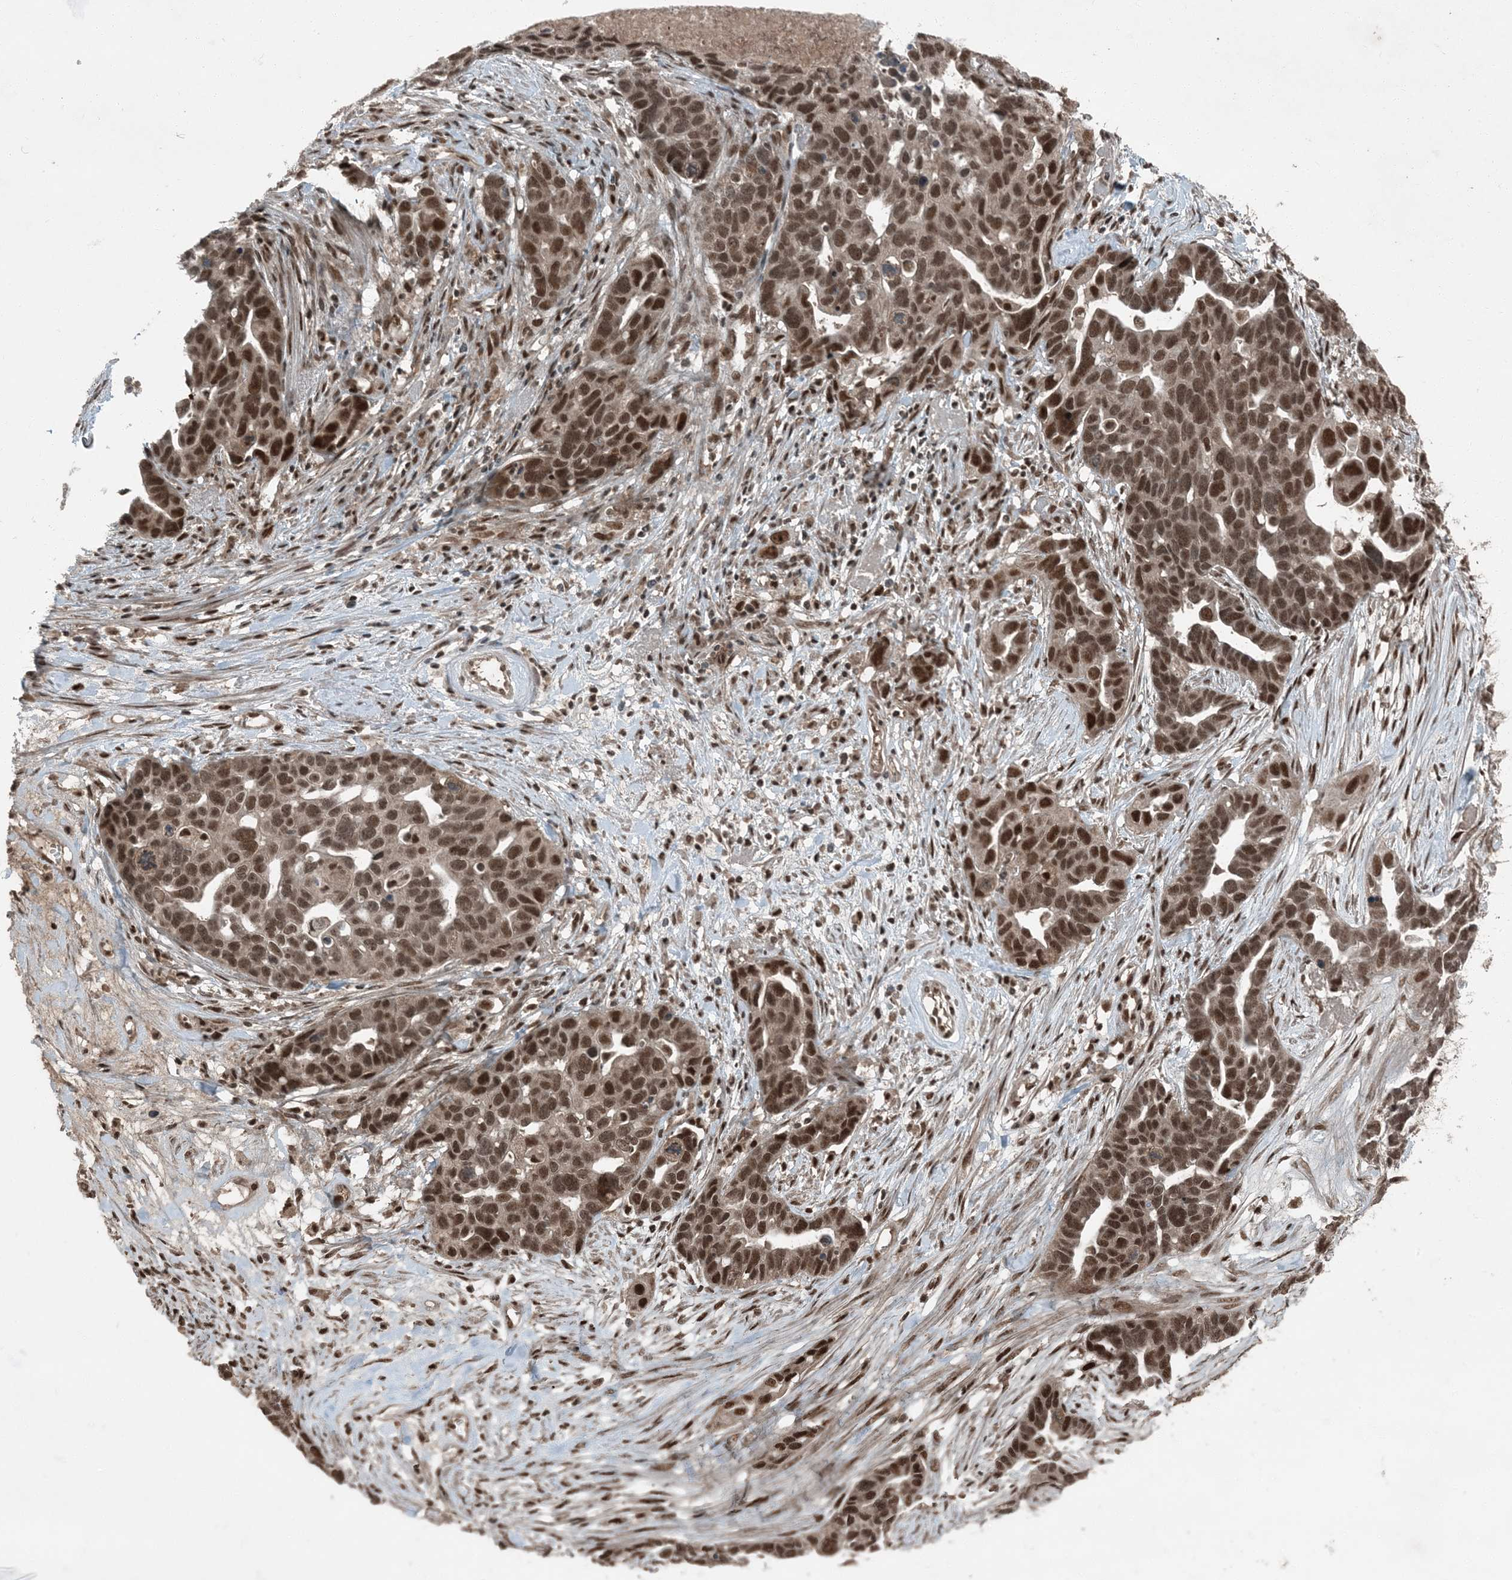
{"staining": {"intensity": "moderate", "quantity": ">75%", "location": "nuclear"}, "tissue": "ovarian cancer", "cell_type": "Tumor cells", "image_type": "cancer", "snomed": [{"axis": "morphology", "description": "Cystadenocarcinoma, serous, NOS"}, {"axis": "topography", "description": "Ovary"}], "caption": "Protein staining demonstrates moderate nuclear positivity in approximately >75% of tumor cells in serous cystadenocarcinoma (ovarian). (DAB IHC, brown staining for protein, blue staining for nuclei).", "gene": "TRAPPC12", "patient": {"sex": "female", "age": 54}}